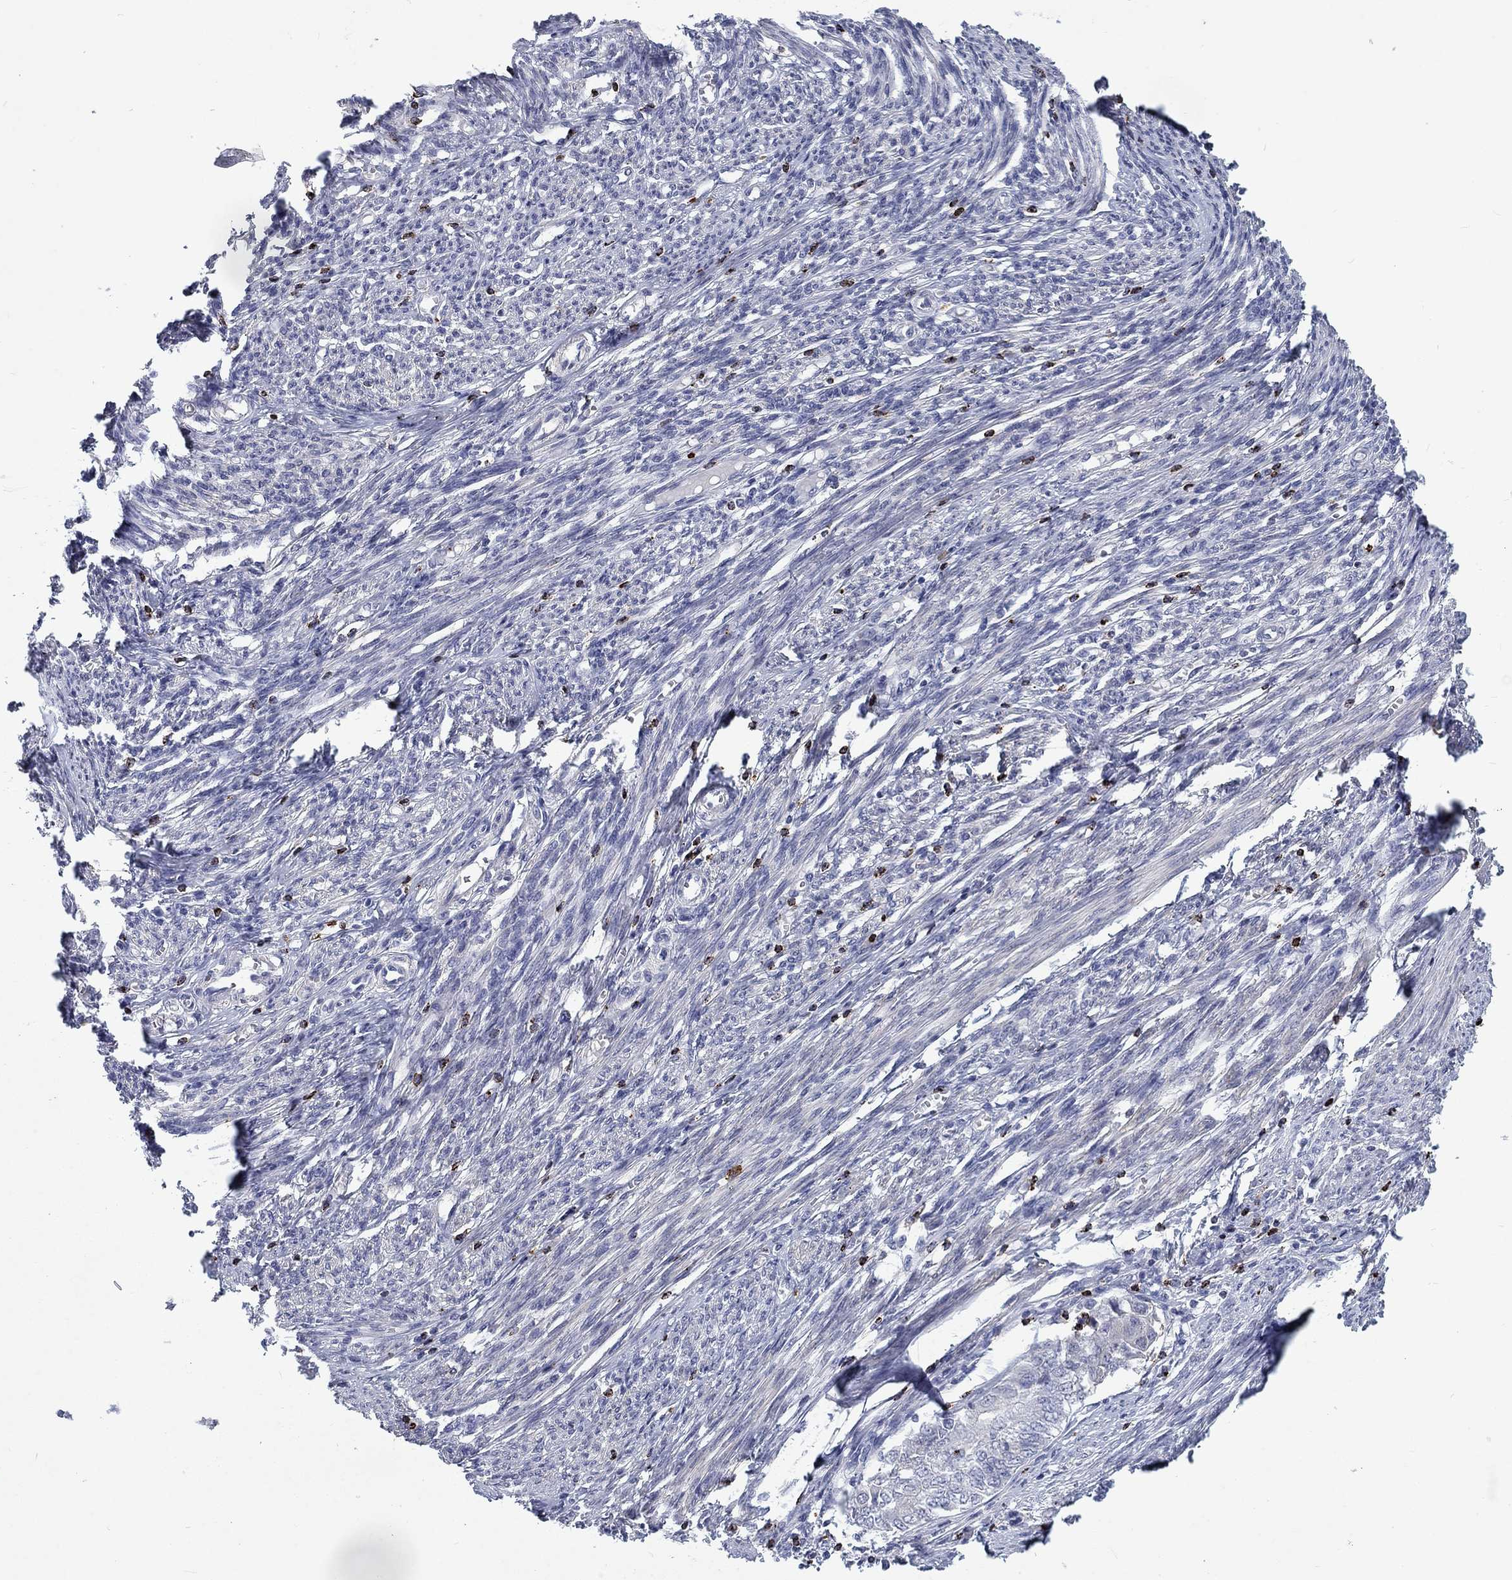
{"staining": {"intensity": "negative", "quantity": "none", "location": "none"}, "tissue": "endometrial cancer", "cell_type": "Tumor cells", "image_type": "cancer", "snomed": [{"axis": "morphology", "description": "Adenocarcinoma, NOS"}, {"axis": "topography", "description": "Endometrium"}], "caption": "Endometrial cancer (adenocarcinoma) was stained to show a protein in brown. There is no significant staining in tumor cells. (IHC, brightfield microscopy, high magnification).", "gene": "GZMA", "patient": {"sex": "female", "age": 62}}